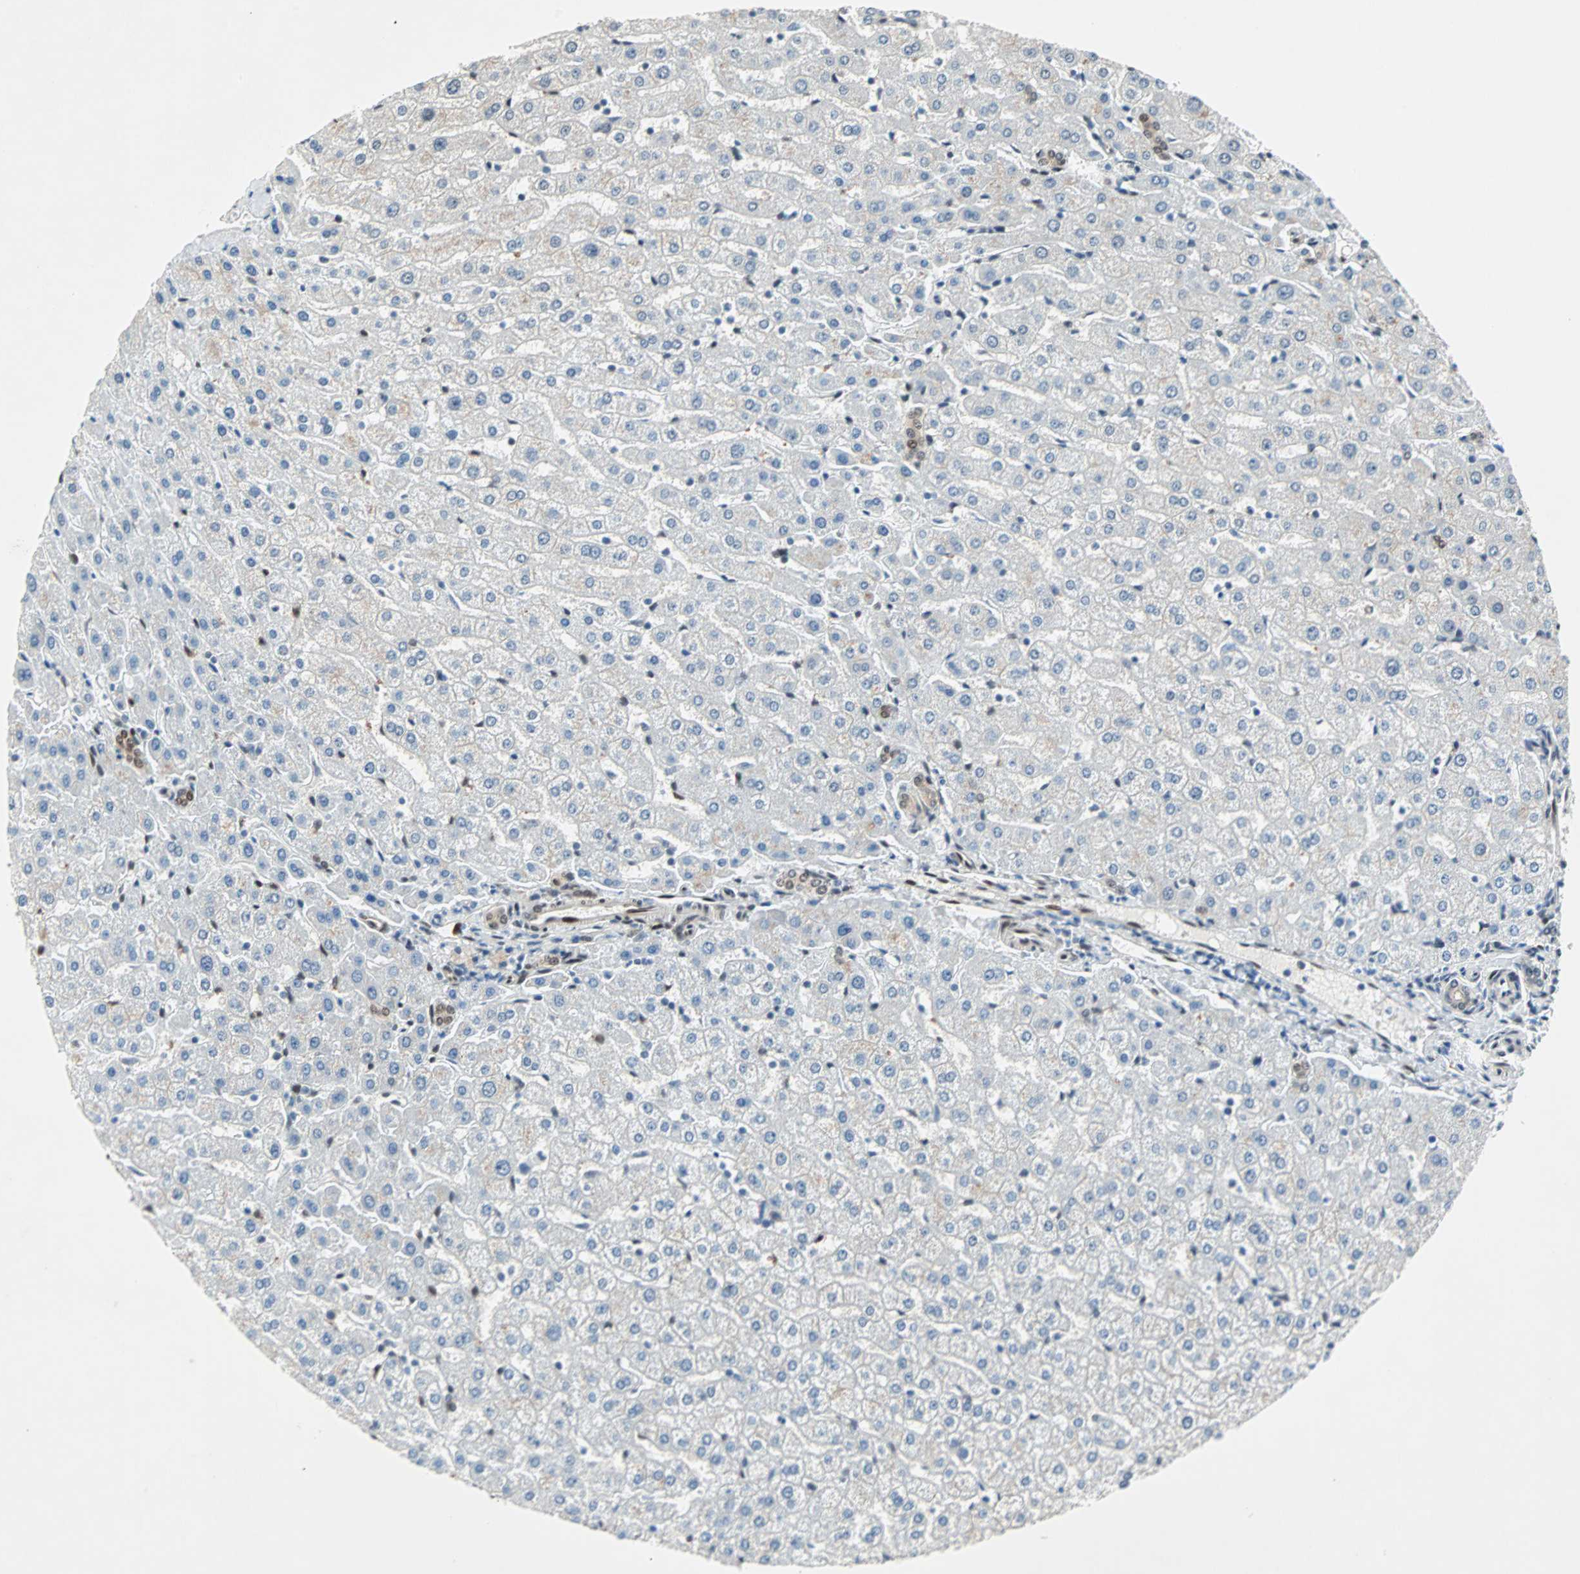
{"staining": {"intensity": "weak", "quantity": ">75%", "location": "cytoplasmic/membranous,nuclear"}, "tissue": "liver", "cell_type": "Cholangiocytes", "image_type": "normal", "snomed": [{"axis": "morphology", "description": "Normal tissue, NOS"}, {"axis": "morphology", "description": "Fibrosis, NOS"}, {"axis": "topography", "description": "Liver"}], "caption": "Approximately >75% of cholangiocytes in benign human liver demonstrate weak cytoplasmic/membranous,nuclear protein expression as visualized by brown immunohistochemical staining.", "gene": "WWTR1", "patient": {"sex": "female", "age": 29}}